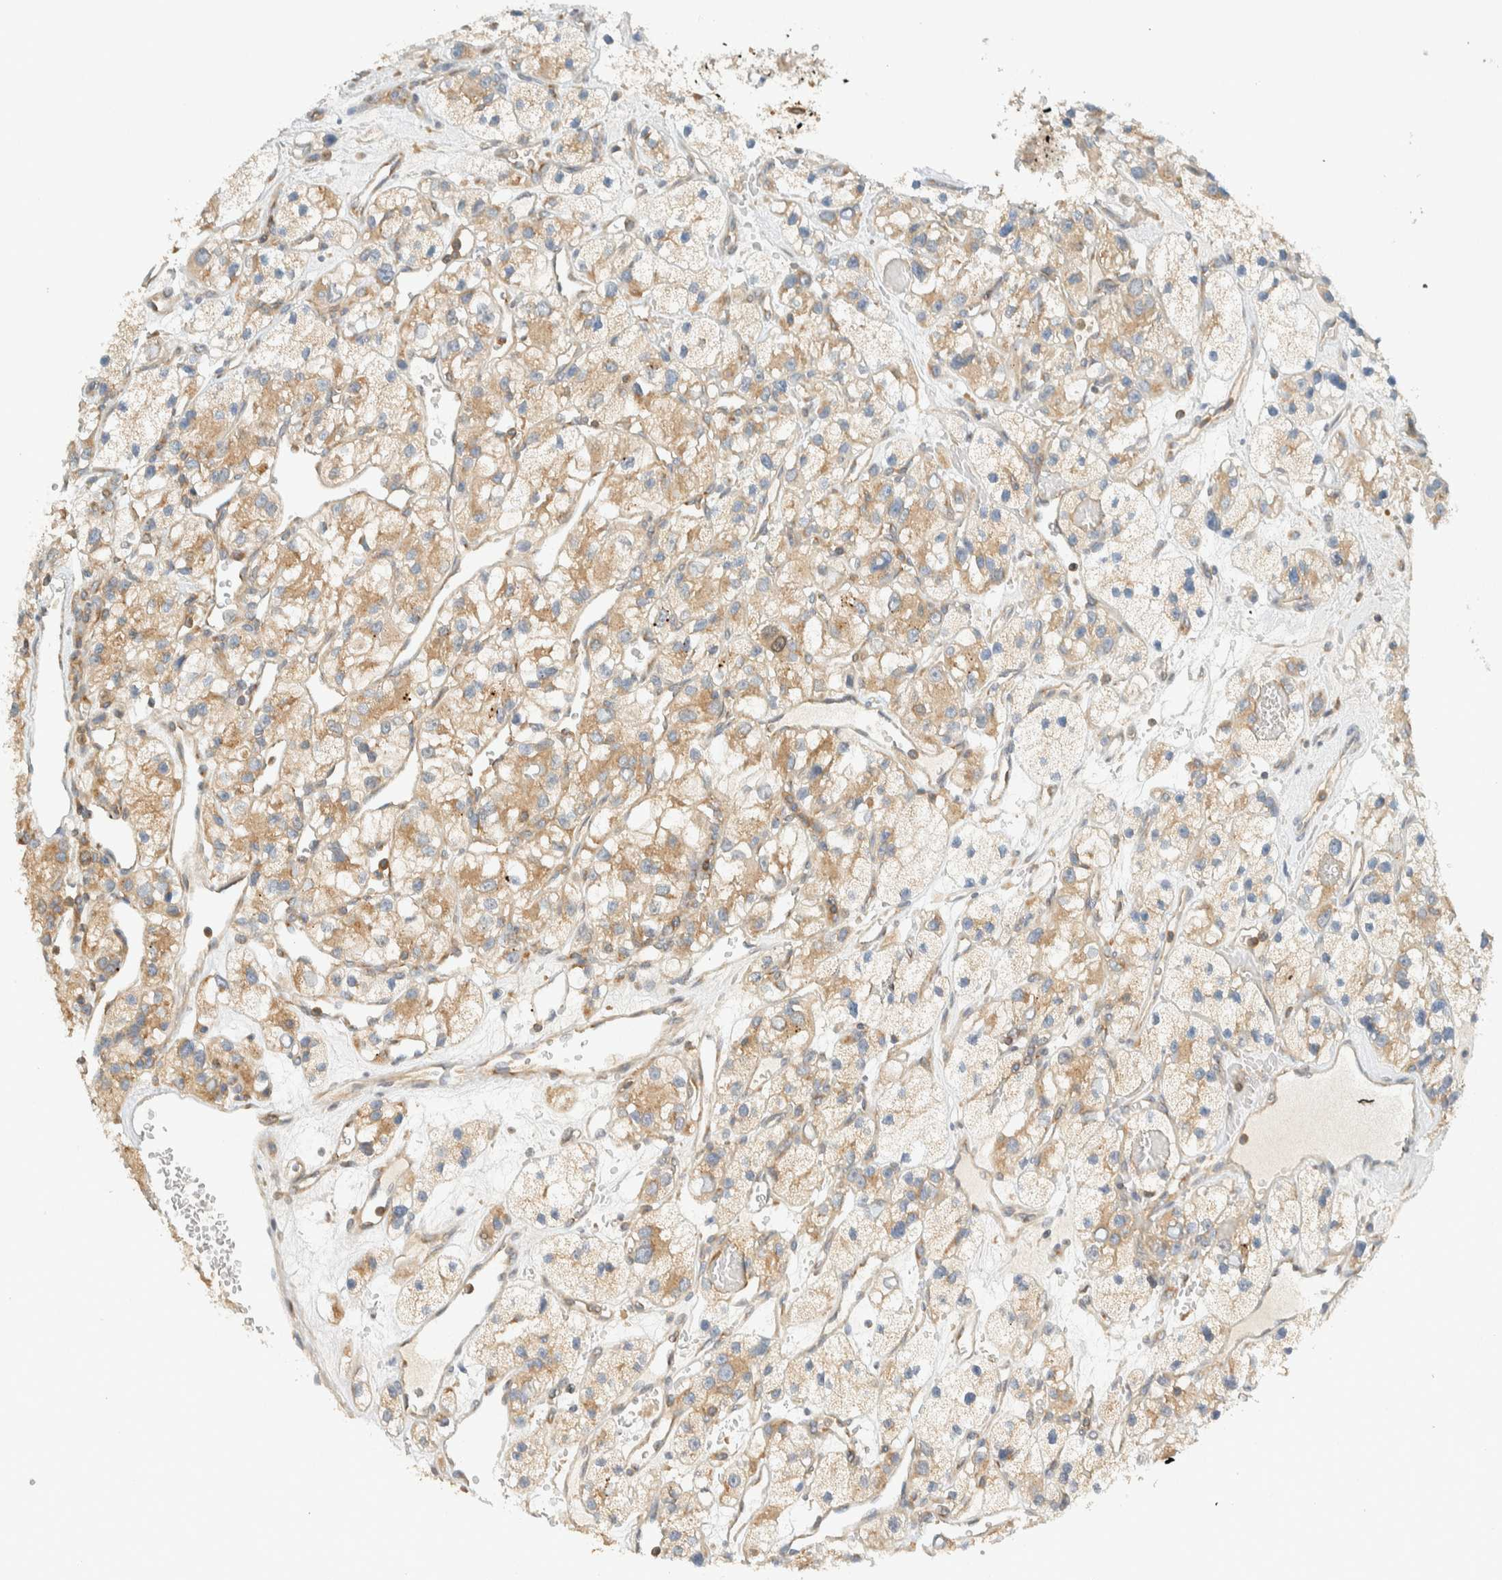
{"staining": {"intensity": "weak", "quantity": ">75%", "location": "cytoplasmic/membranous"}, "tissue": "renal cancer", "cell_type": "Tumor cells", "image_type": "cancer", "snomed": [{"axis": "morphology", "description": "Adenocarcinoma, NOS"}, {"axis": "topography", "description": "Kidney"}], "caption": "A low amount of weak cytoplasmic/membranous expression is appreciated in about >75% of tumor cells in adenocarcinoma (renal) tissue. (Stains: DAB in brown, nuclei in blue, Microscopy: brightfield microscopy at high magnification).", "gene": "ARFGEF1", "patient": {"sex": "female", "age": 57}}